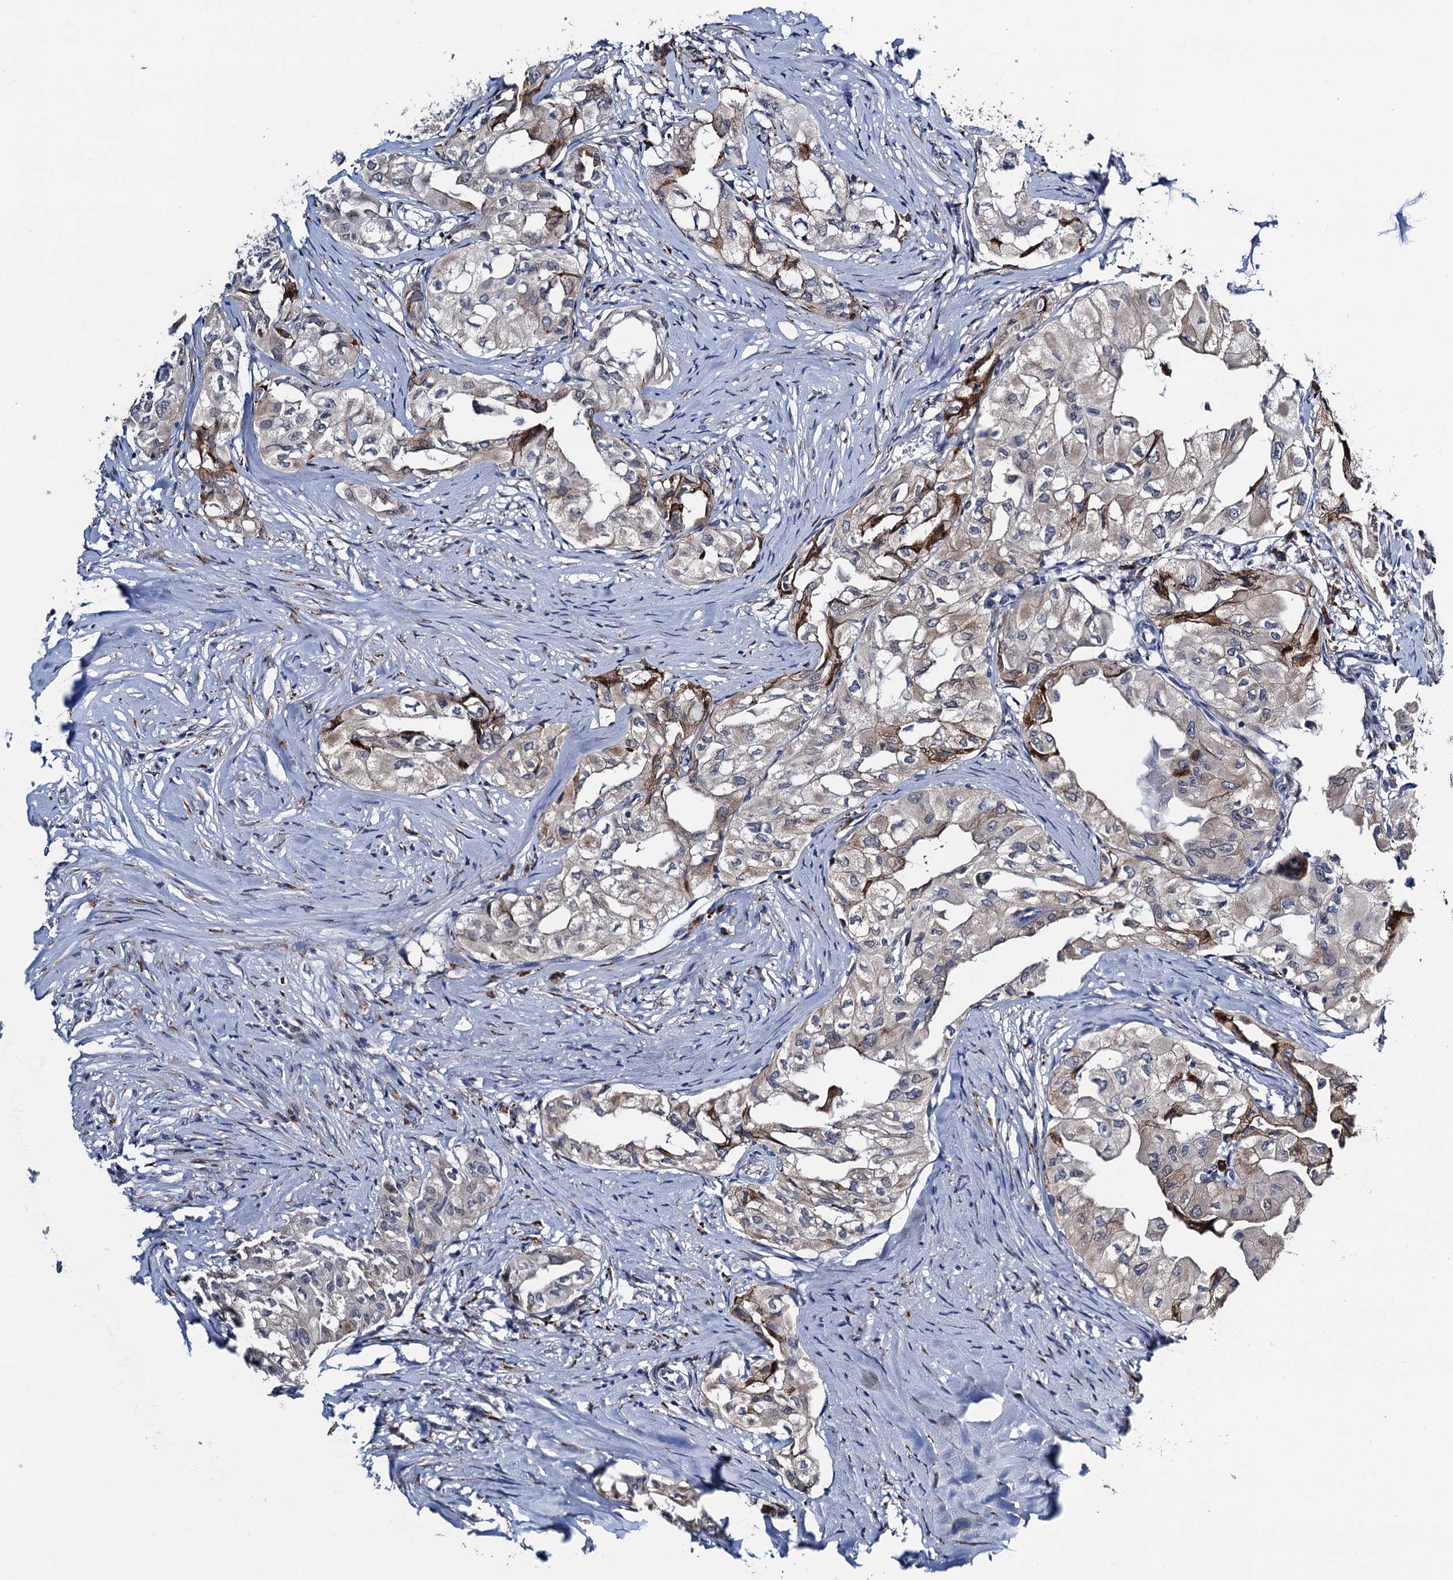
{"staining": {"intensity": "weak", "quantity": "<25%", "location": "cytoplasmic/membranous"}, "tissue": "thyroid cancer", "cell_type": "Tumor cells", "image_type": "cancer", "snomed": [{"axis": "morphology", "description": "Papillary adenocarcinoma, NOS"}, {"axis": "topography", "description": "Thyroid gland"}], "caption": "The histopathology image exhibits no significant expression in tumor cells of thyroid cancer.", "gene": "SLC7A10", "patient": {"sex": "female", "age": 59}}